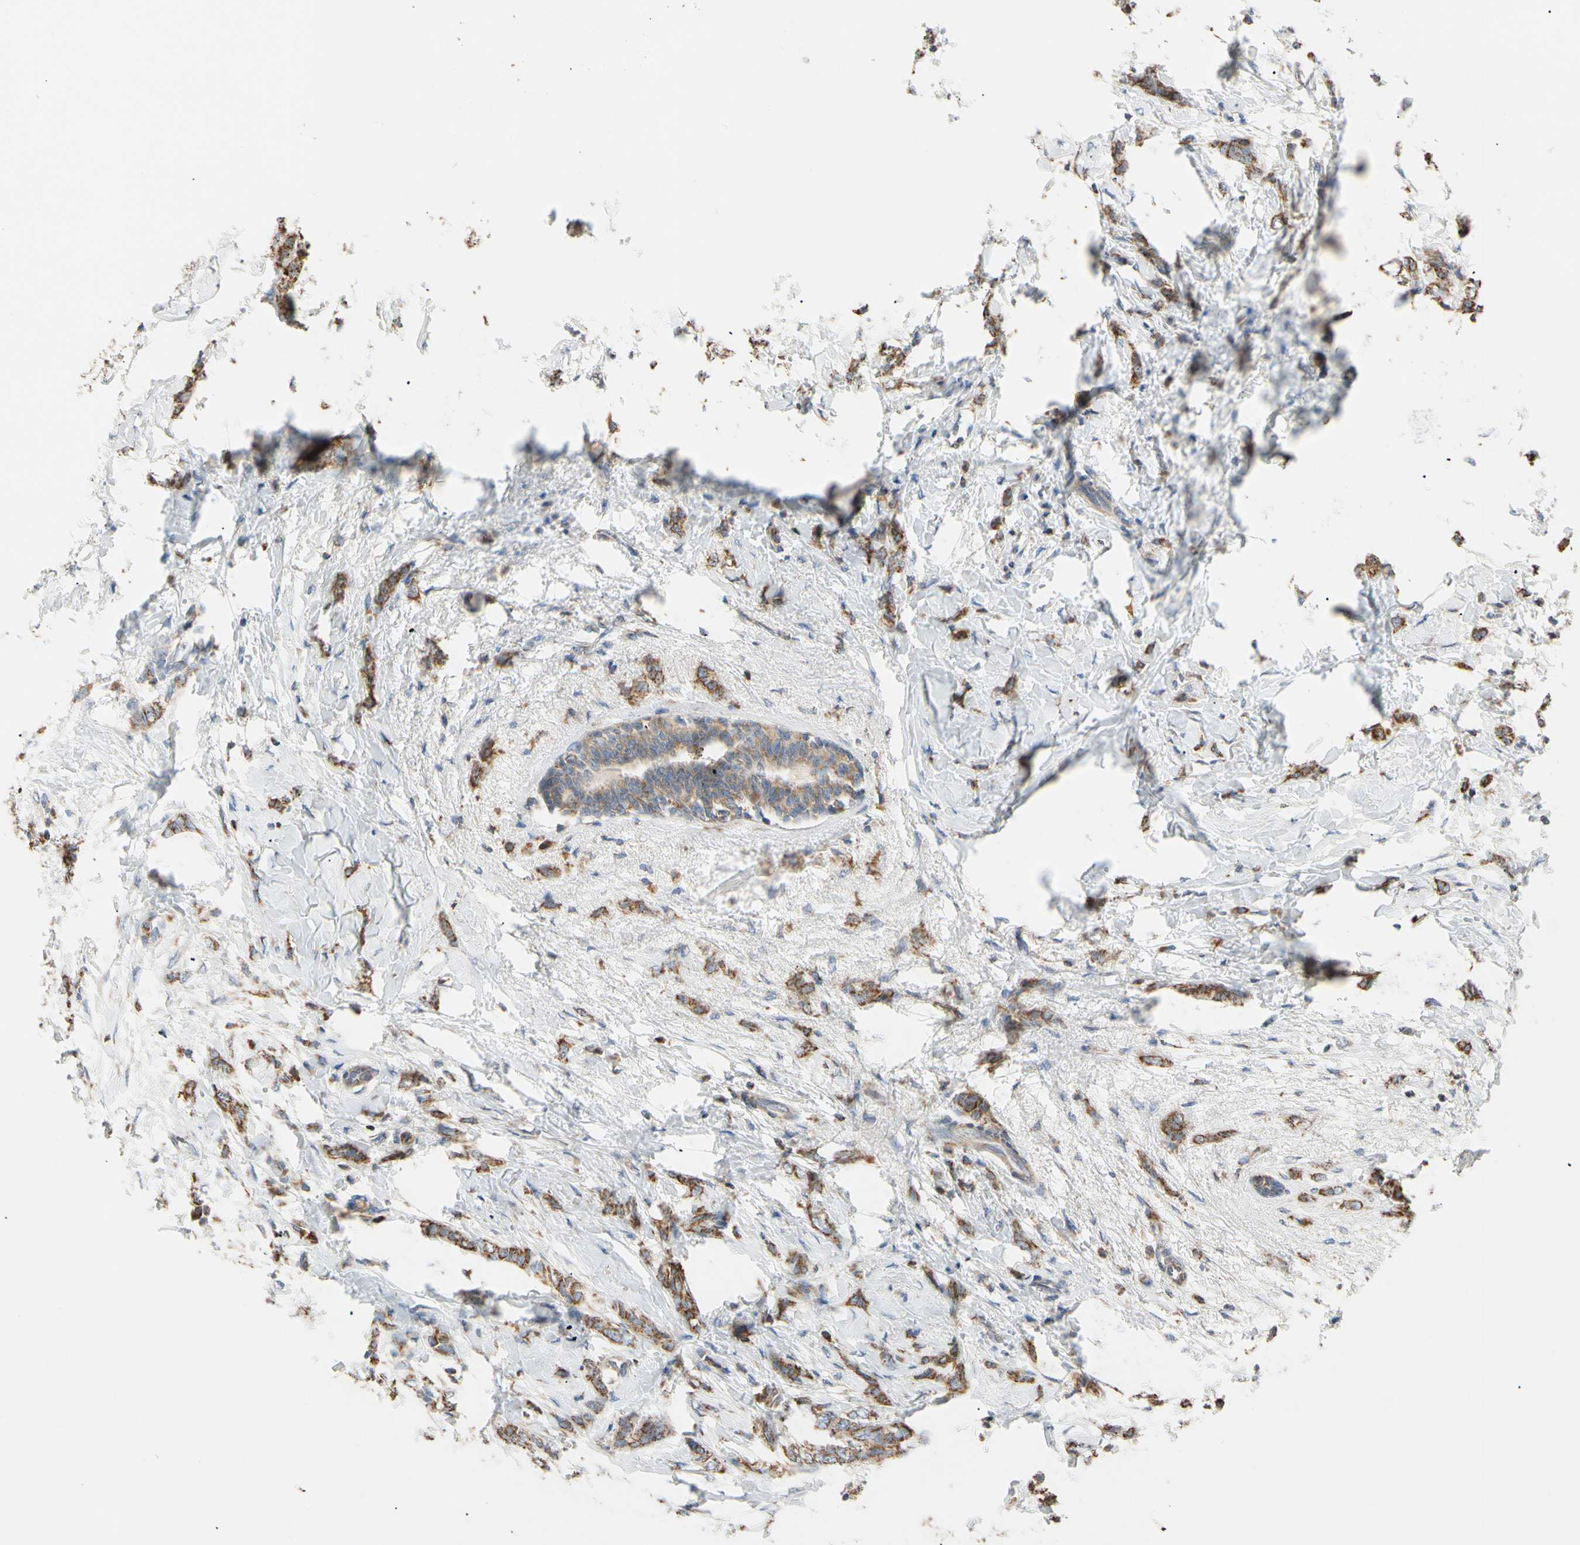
{"staining": {"intensity": "strong", "quantity": ">75%", "location": "cytoplasmic/membranous"}, "tissue": "breast cancer", "cell_type": "Tumor cells", "image_type": "cancer", "snomed": [{"axis": "morphology", "description": "Lobular carcinoma, in situ"}, {"axis": "morphology", "description": "Lobular carcinoma"}, {"axis": "topography", "description": "Breast"}], "caption": "IHC of human breast cancer (lobular carcinoma) reveals high levels of strong cytoplasmic/membranous positivity in about >75% of tumor cells. (Brightfield microscopy of DAB IHC at high magnification).", "gene": "PLGRKT", "patient": {"sex": "female", "age": 41}}